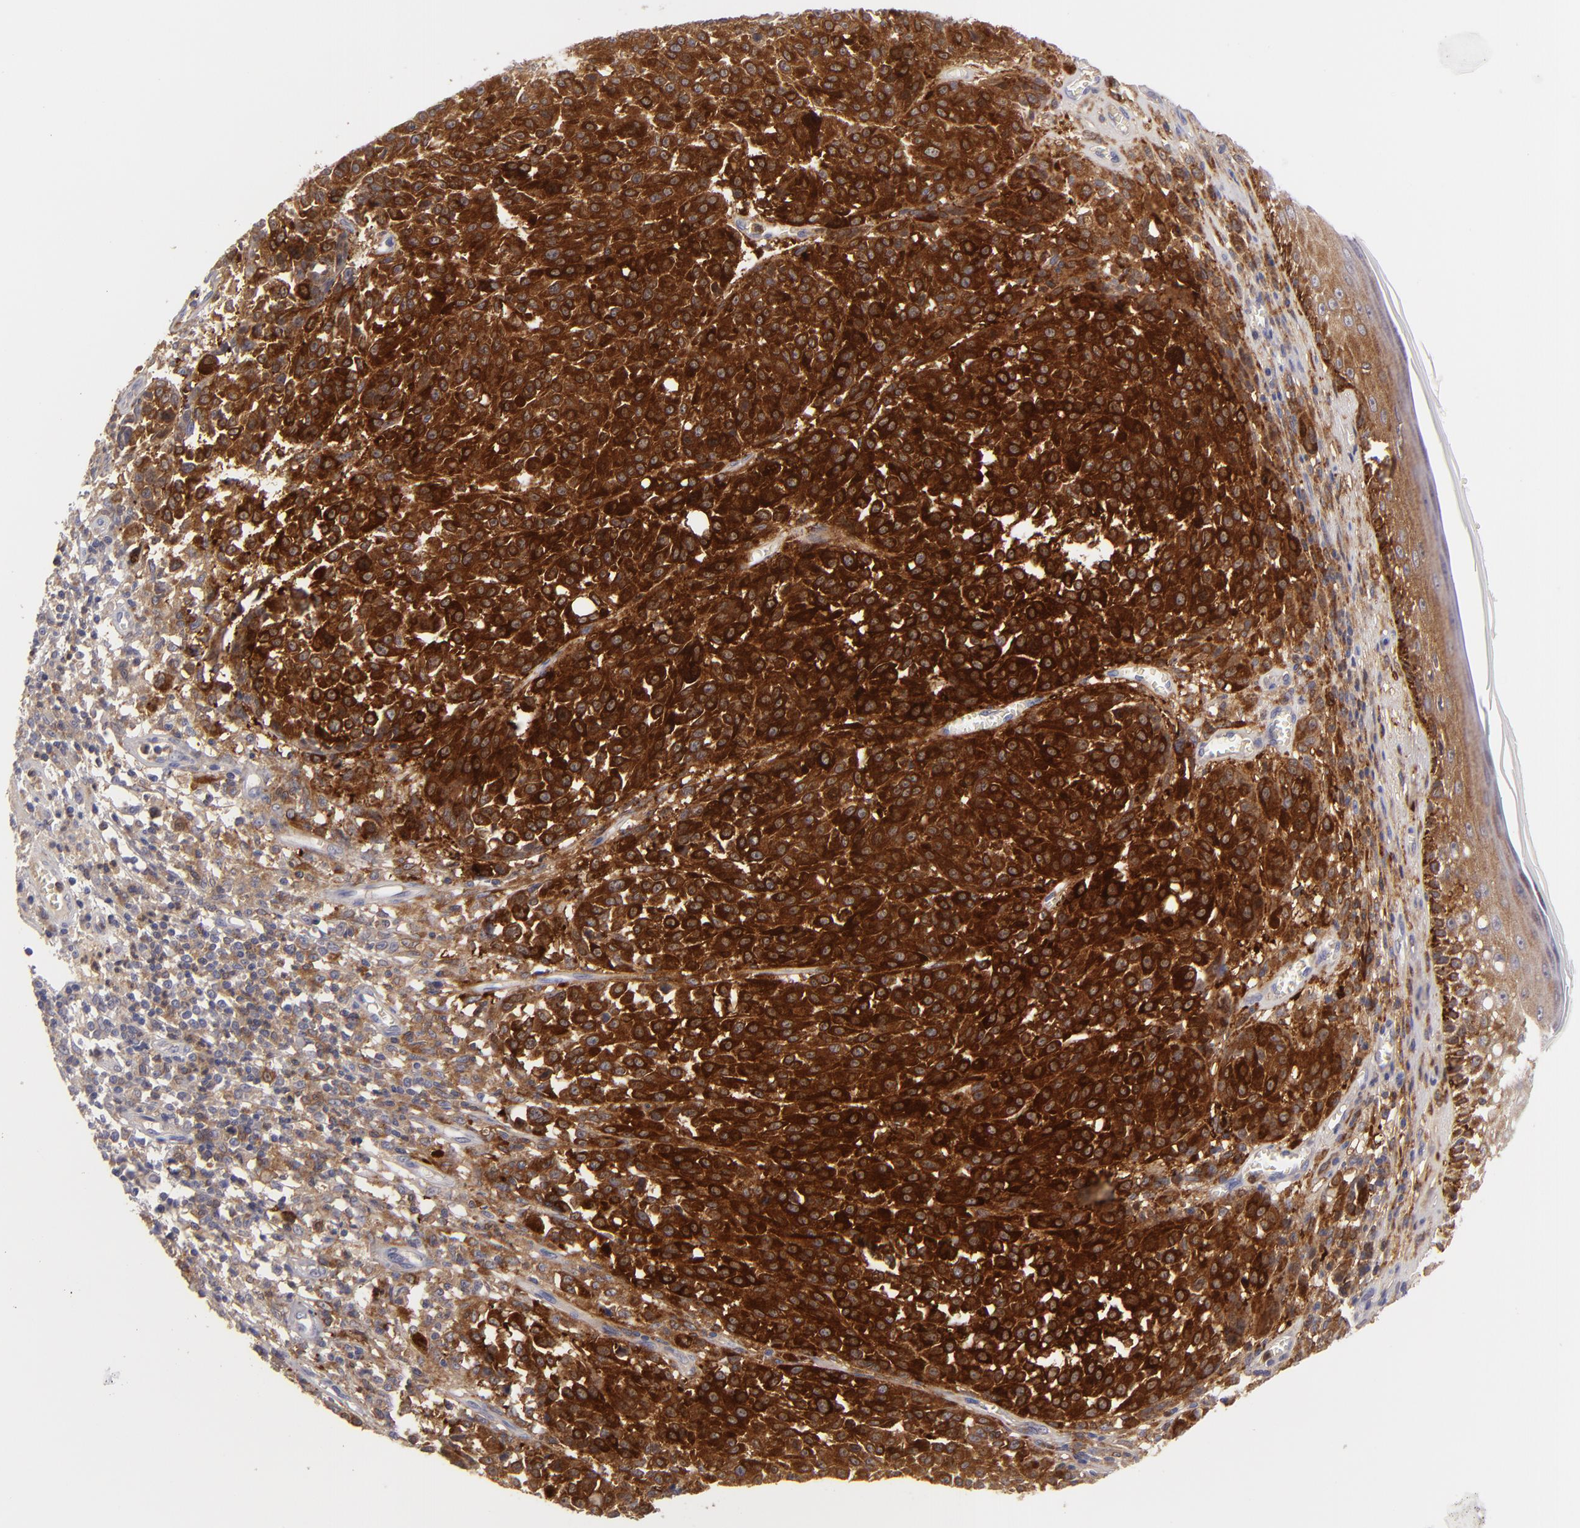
{"staining": {"intensity": "strong", "quantity": ">75%", "location": "cytoplasmic/membranous"}, "tissue": "melanoma", "cell_type": "Tumor cells", "image_type": "cancer", "snomed": [{"axis": "morphology", "description": "Malignant melanoma, NOS"}, {"axis": "topography", "description": "Skin"}], "caption": "High-magnification brightfield microscopy of melanoma stained with DAB (brown) and counterstained with hematoxylin (blue). tumor cells exhibit strong cytoplasmic/membranous positivity is present in approximately>75% of cells.", "gene": "MMP10", "patient": {"sex": "female", "age": 49}}